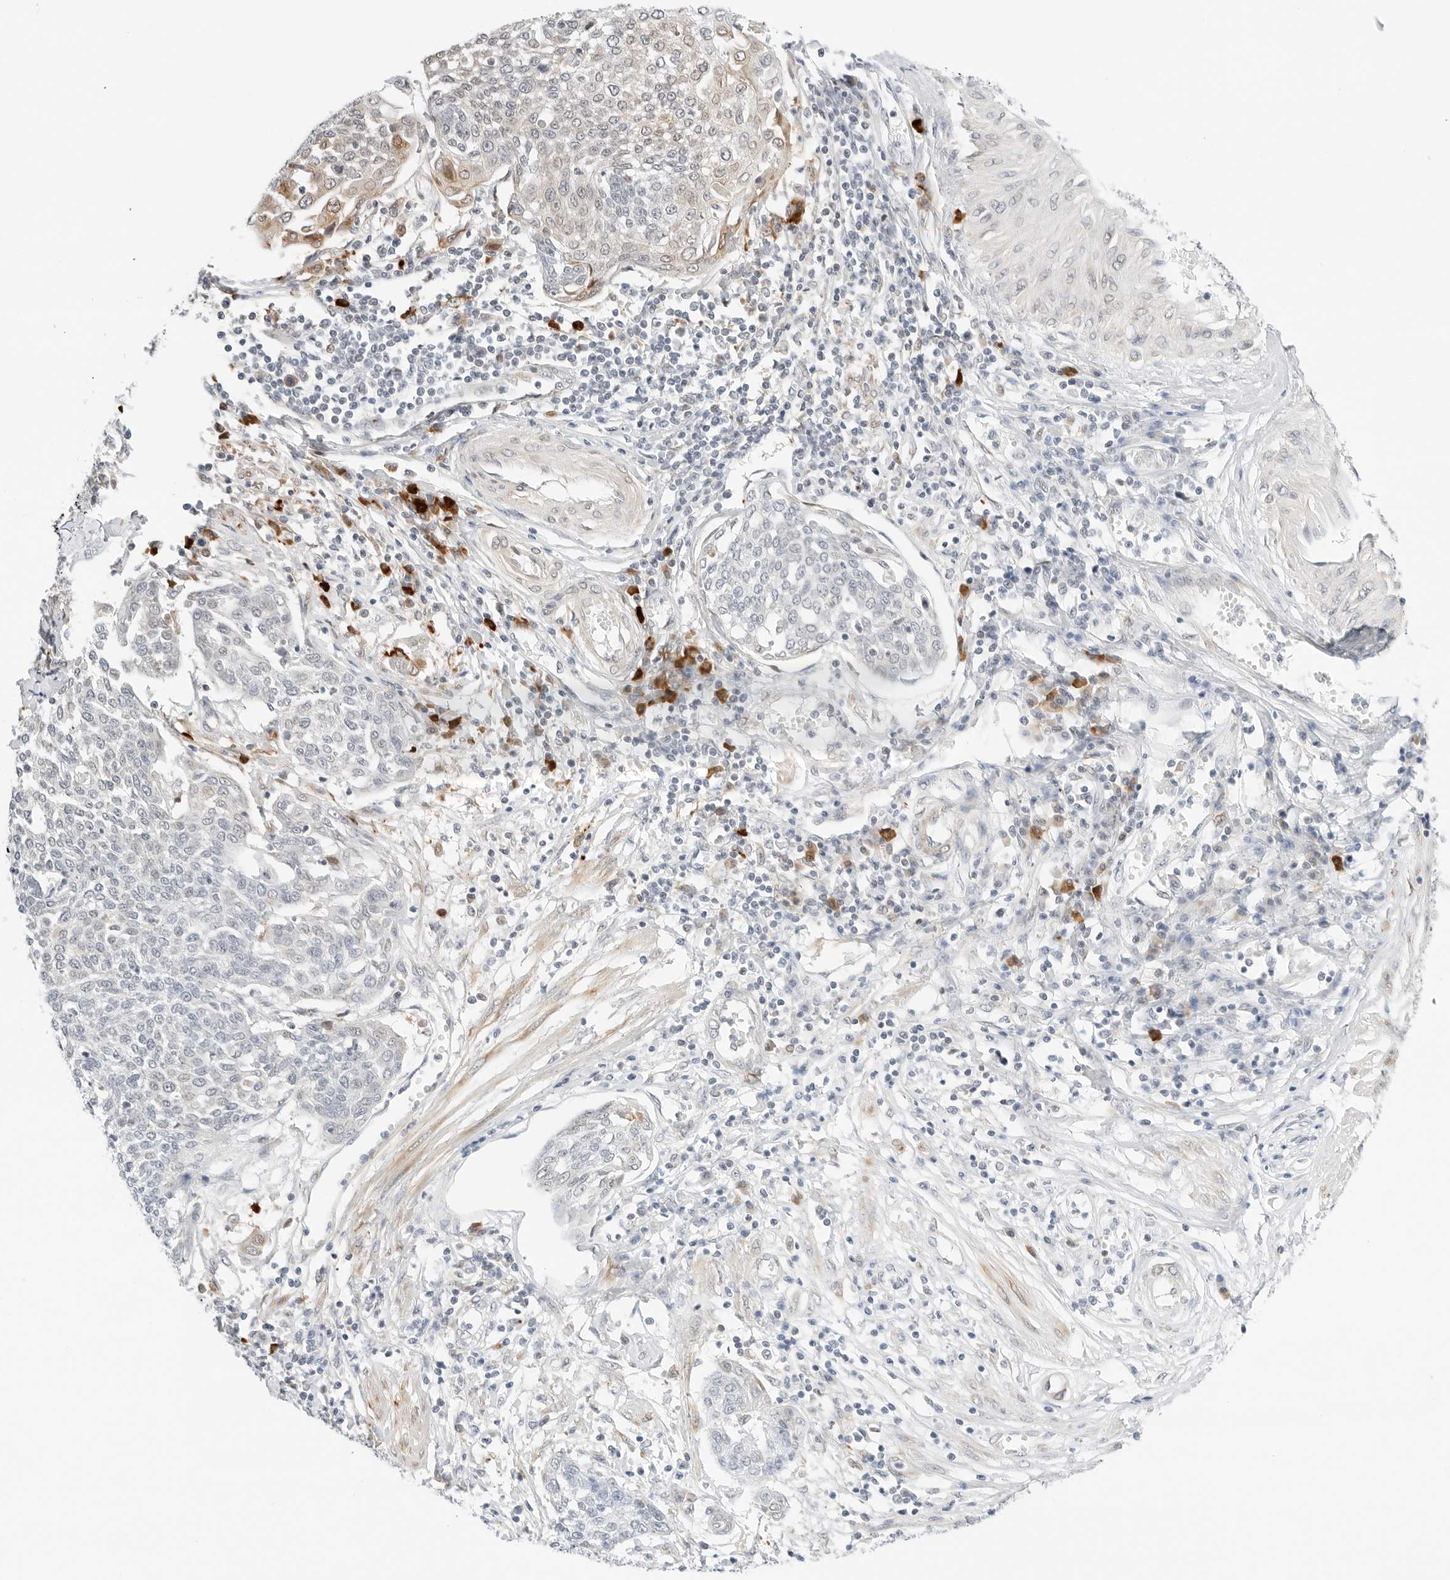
{"staining": {"intensity": "weak", "quantity": "<25%", "location": "cytoplasmic/membranous"}, "tissue": "cervical cancer", "cell_type": "Tumor cells", "image_type": "cancer", "snomed": [{"axis": "morphology", "description": "Squamous cell carcinoma, NOS"}, {"axis": "topography", "description": "Cervix"}], "caption": "IHC micrograph of human squamous cell carcinoma (cervical) stained for a protein (brown), which shows no expression in tumor cells.", "gene": "TEKT2", "patient": {"sex": "female", "age": 34}}